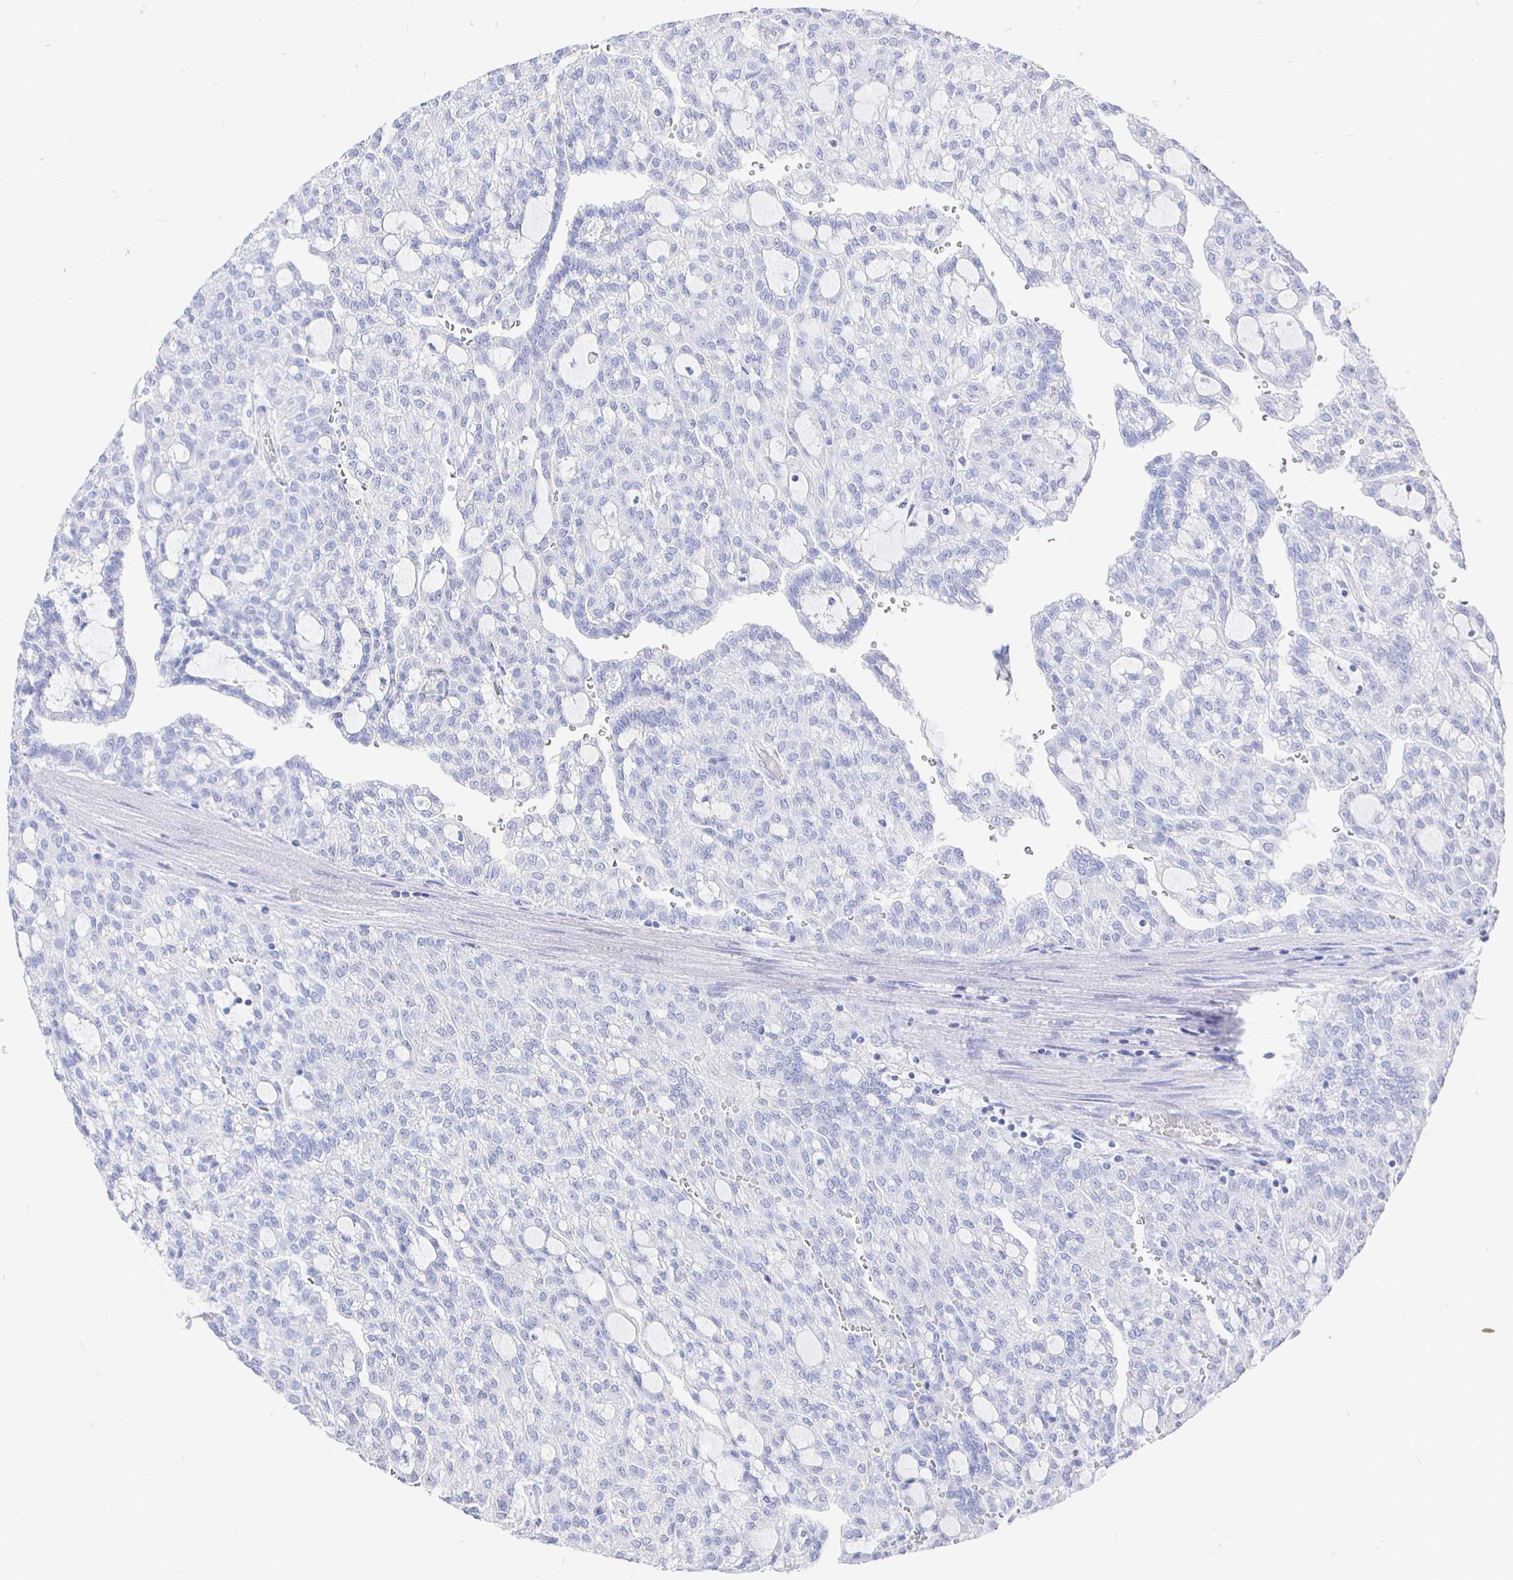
{"staining": {"intensity": "negative", "quantity": "none", "location": "none"}, "tissue": "renal cancer", "cell_type": "Tumor cells", "image_type": "cancer", "snomed": [{"axis": "morphology", "description": "Adenocarcinoma, NOS"}, {"axis": "topography", "description": "Kidney"}], "caption": "DAB immunohistochemical staining of human adenocarcinoma (renal) exhibits no significant expression in tumor cells.", "gene": "CLCA1", "patient": {"sex": "male", "age": 63}}